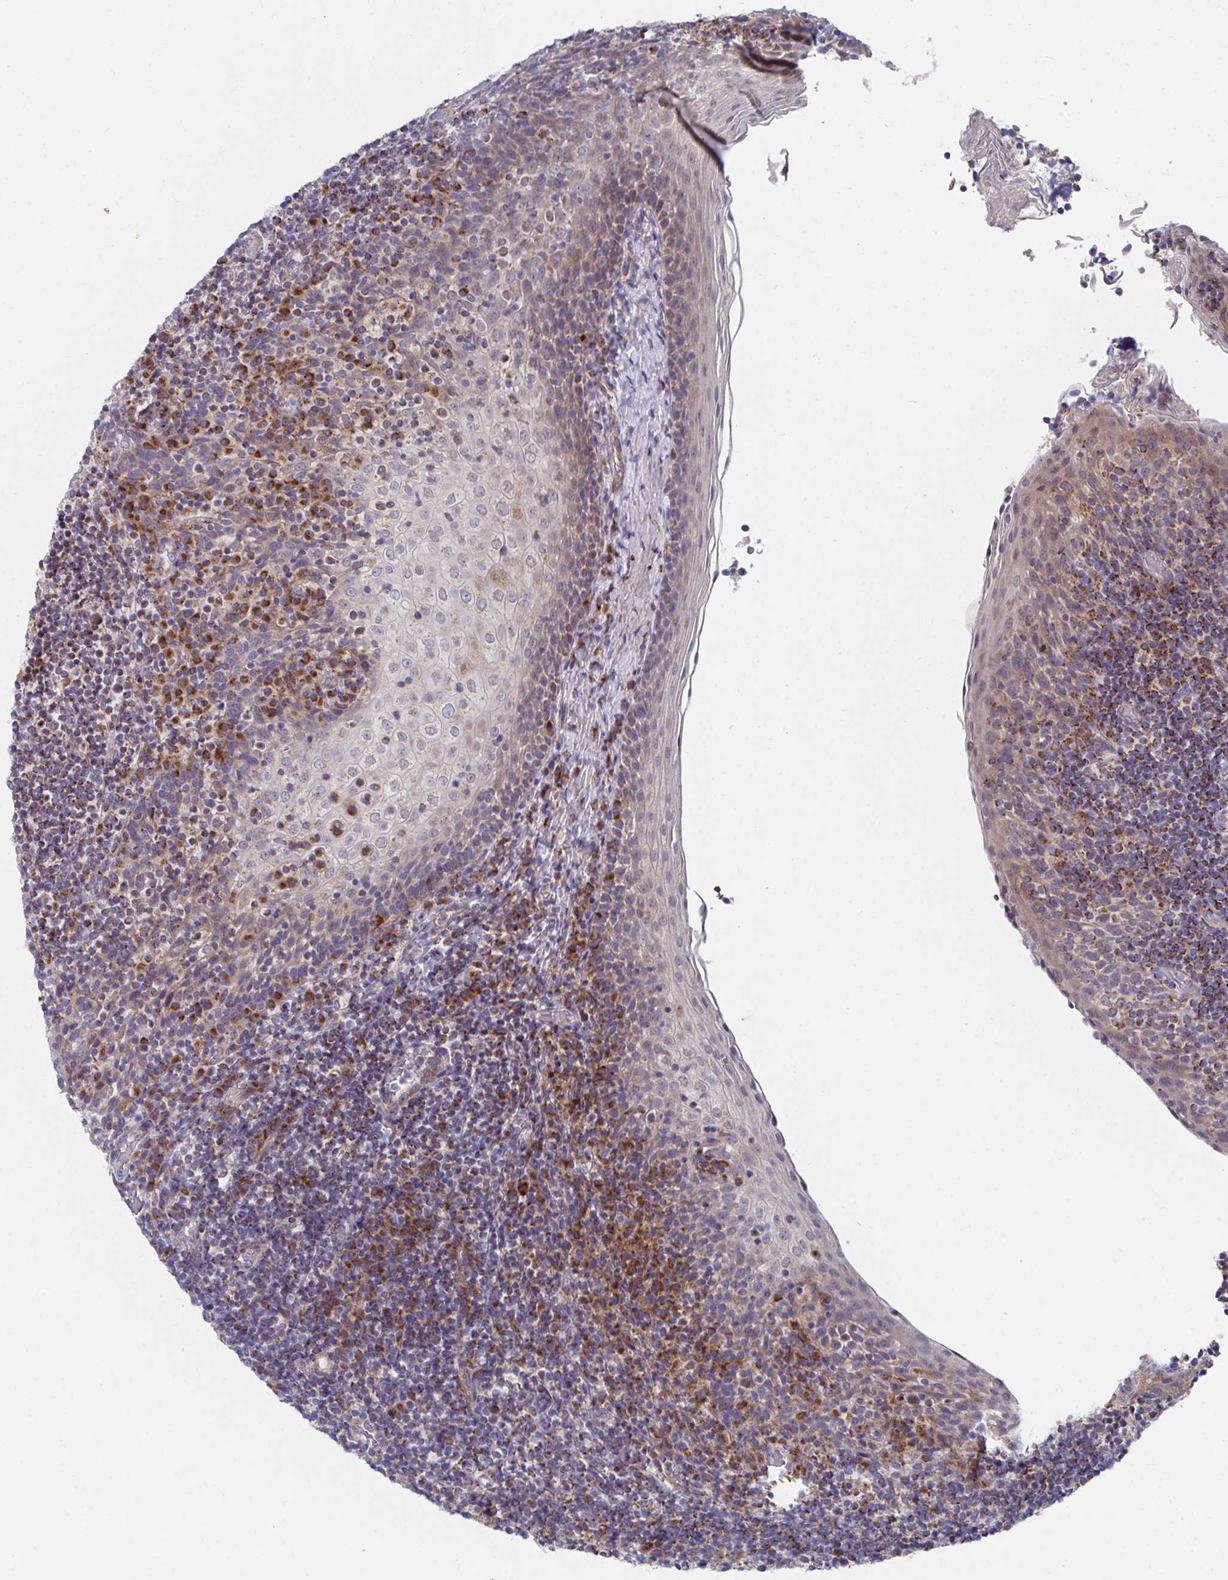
{"staining": {"intensity": "moderate", "quantity": "25%-75%", "location": "cytoplasmic/membranous"}, "tissue": "tonsil", "cell_type": "Non-germinal center cells", "image_type": "normal", "snomed": [{"axis": "morphology", "description": "Normal tissue, NOS"}, {"axis": "topography", "description": "Tonsil"}], "caption": "The immunohistochemical stain highlights moderate cytoplasmic/membranous positivity in non-germinal center cells of normal tonsil. (DAB (3,3'-diaminobenzidine) = brown stain, brightfield microscopy at high magnification).", "gene": "PEX3", "patient": {"sex": "female", "age": 10}}